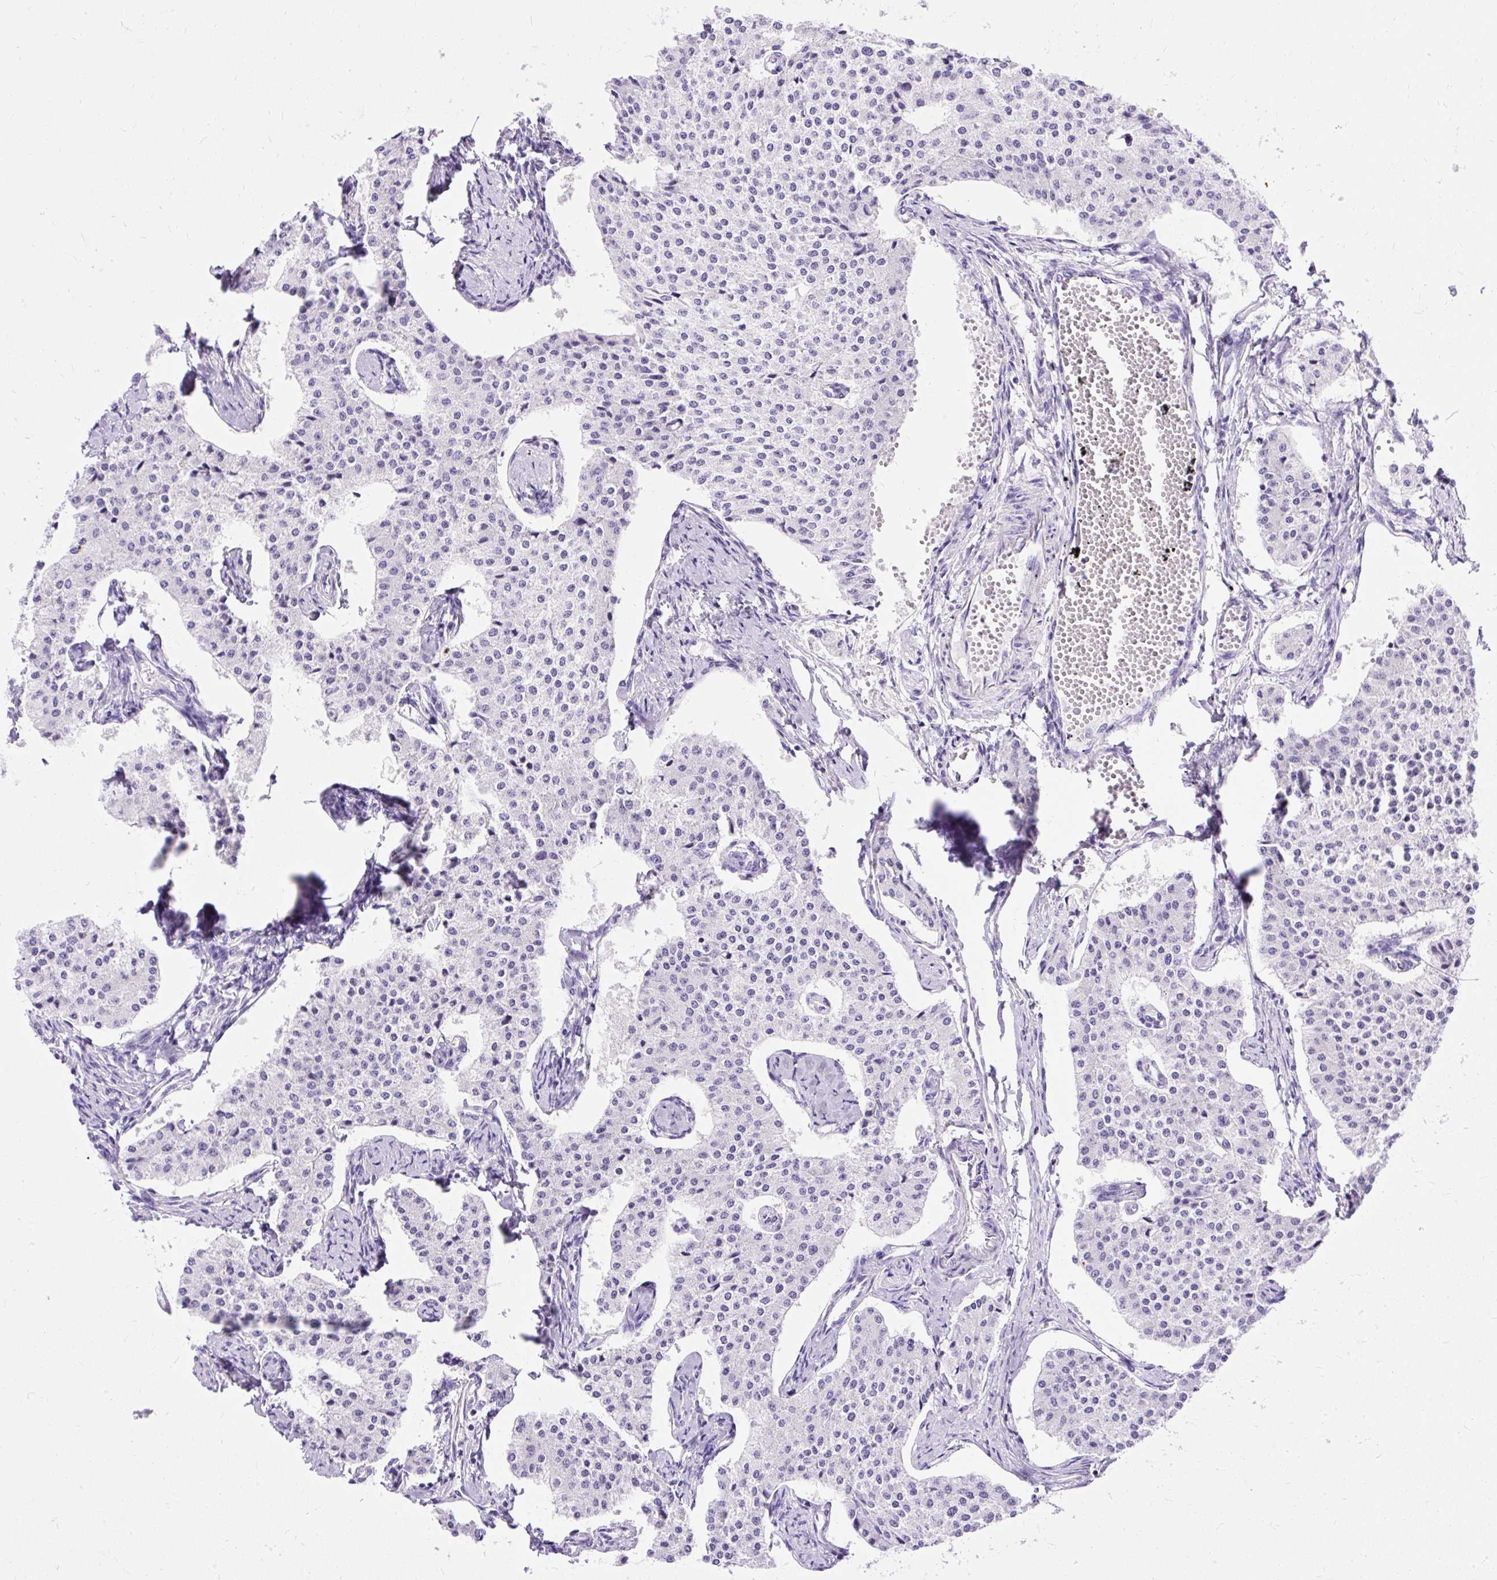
{"staining": {"intensity": "negative", "quantity": "none", "location": "none"}, "tissue": "carcinoid", "cell_type": "Tumor cells", "image_type": "cancer", "snomed": [{"axis": "morphology", "description": "Carcinoid, malignant, NOS"}, {"axis": "topography", "description": "Colon"}], "caption": "Image shows no protein staining in tumor cells of carcinoid tissue.", "gene": "HEY1", "patient": {"sex": "female", "age": 52}}